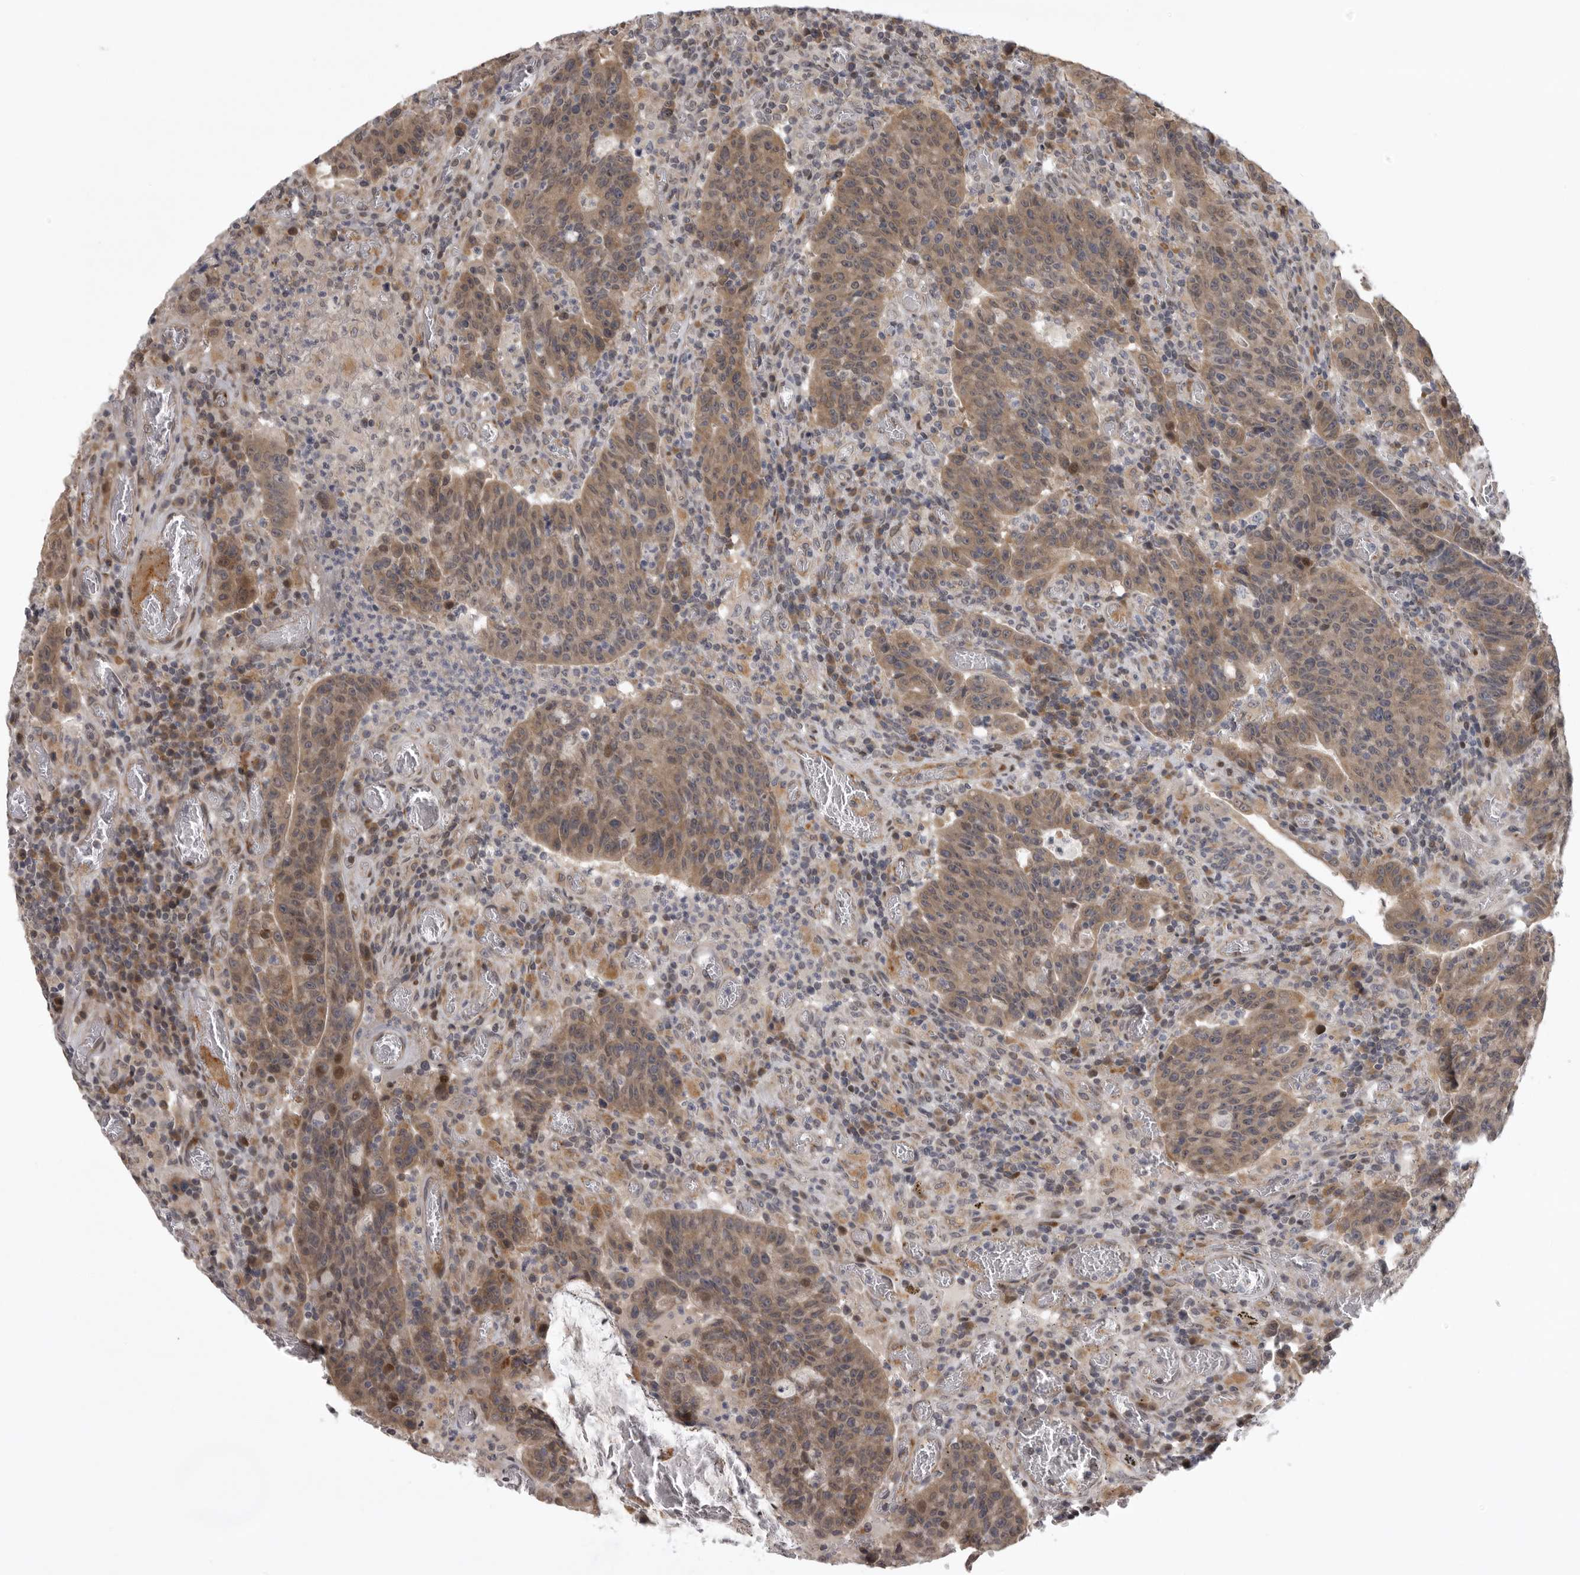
{"staining": {"intensity": "moderate", "quantity": ">75%", "location": "cytoplasmic/membranous"}, "tissue": "colorectal cancer", "cell_type": "Tumor cells", "image_type": "cancer", "snomed": [{"axis": "morphology", "description": "Adenocarcinoma, NOS"}, {"axis": "topography", "description": "Colon"}], "caption": "Immunohistochemical staining of colorectal cancer (adenocarcinoma) demonstrates medium levels of moderate cytoplasmic/membranous expression in about >75% of tumor cells.", "gene": "C1orf109", "patient": {"sex": "female", "age": 75}}